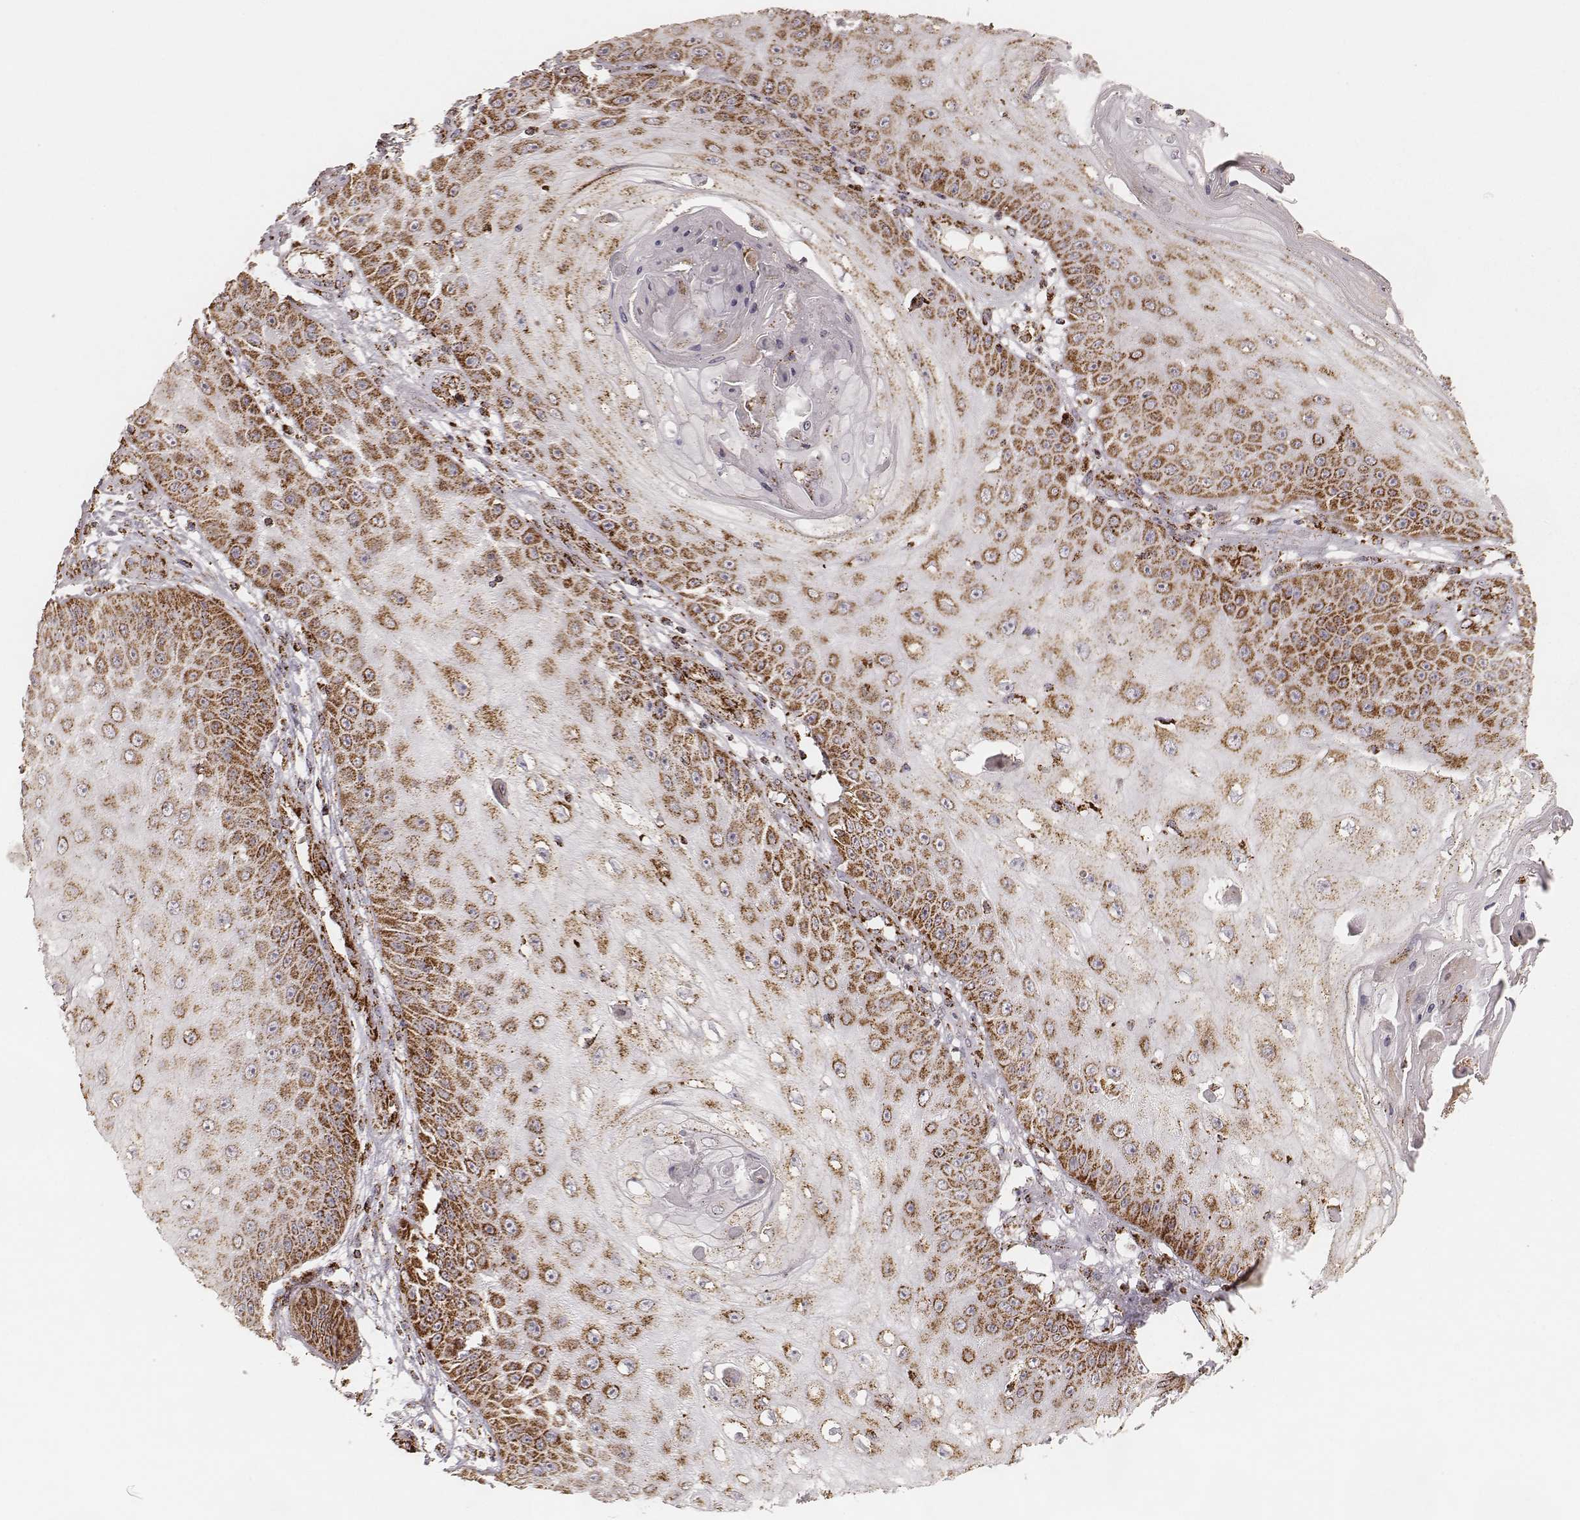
{"staining": {"intensity": "strong", "quantity": ">75%", "location": "cytoplasmic/membranous"}, "tissue": "skin cancer", "cell_type": "Tumor cells", "image_type": "cancer", "snomed": [{"axis": "morphology", "description": "Squamous cell carcinoma, NOS"}, {"axis": "topography", "description": "Skin"}], "caption": "Immunohistochemistry (DAB (3,3'-diaminobenzidine)) staining of human skin squamous cell carcinoma exhibits strong cytoplasmic/membranous protein positivity in approximately >75% of tumor cells. The protein of interest is stained brown, and the nuclei are stained in blue (DAB (3,3'-diaminobenzidine) IHC with brightfield microscopy, high magnification).", "gene": "CS", "patient": {"sex": "male", "age": 70}}